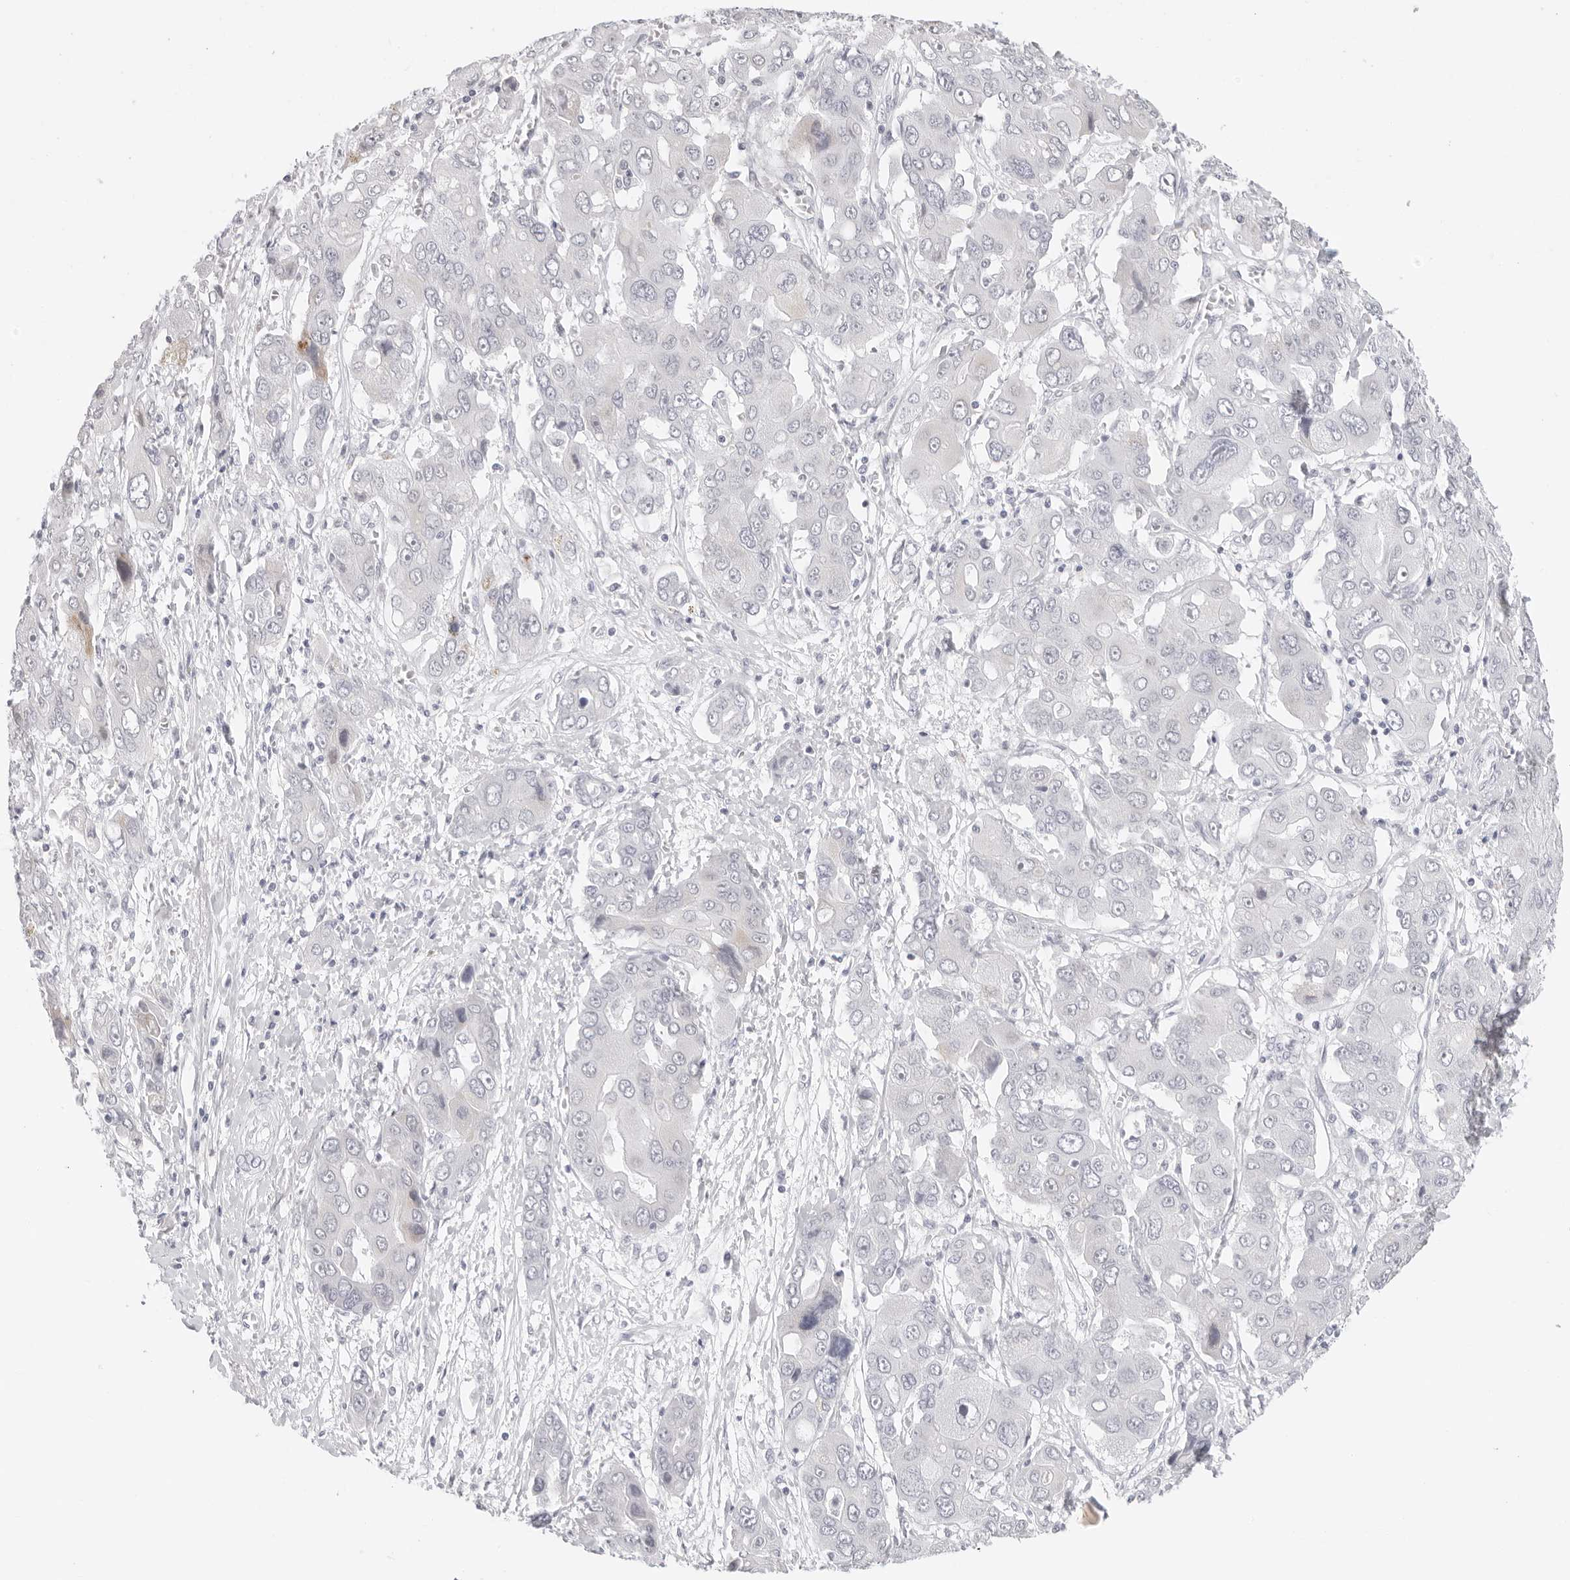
{"staining": {"intensity": "negative", "quantity": "none", "location": "none"}, "tissue": "liver cancer", "cell_type": "Tumor cells", "image_type": "cancer", "snomed": [{"axis": "morphology", "description": "Cholangiocarcinoma"}, {"axis": "topography", "description": "Liver"}], "caption": "Liver cancer (cholangiocarcinoma) was stained to show a protein in brown. There is no significant positivity in tumor cells. Nuclei are stained in blue.", "gene": "AGMAT", "patient": {"sex": "male", "age": 67}}